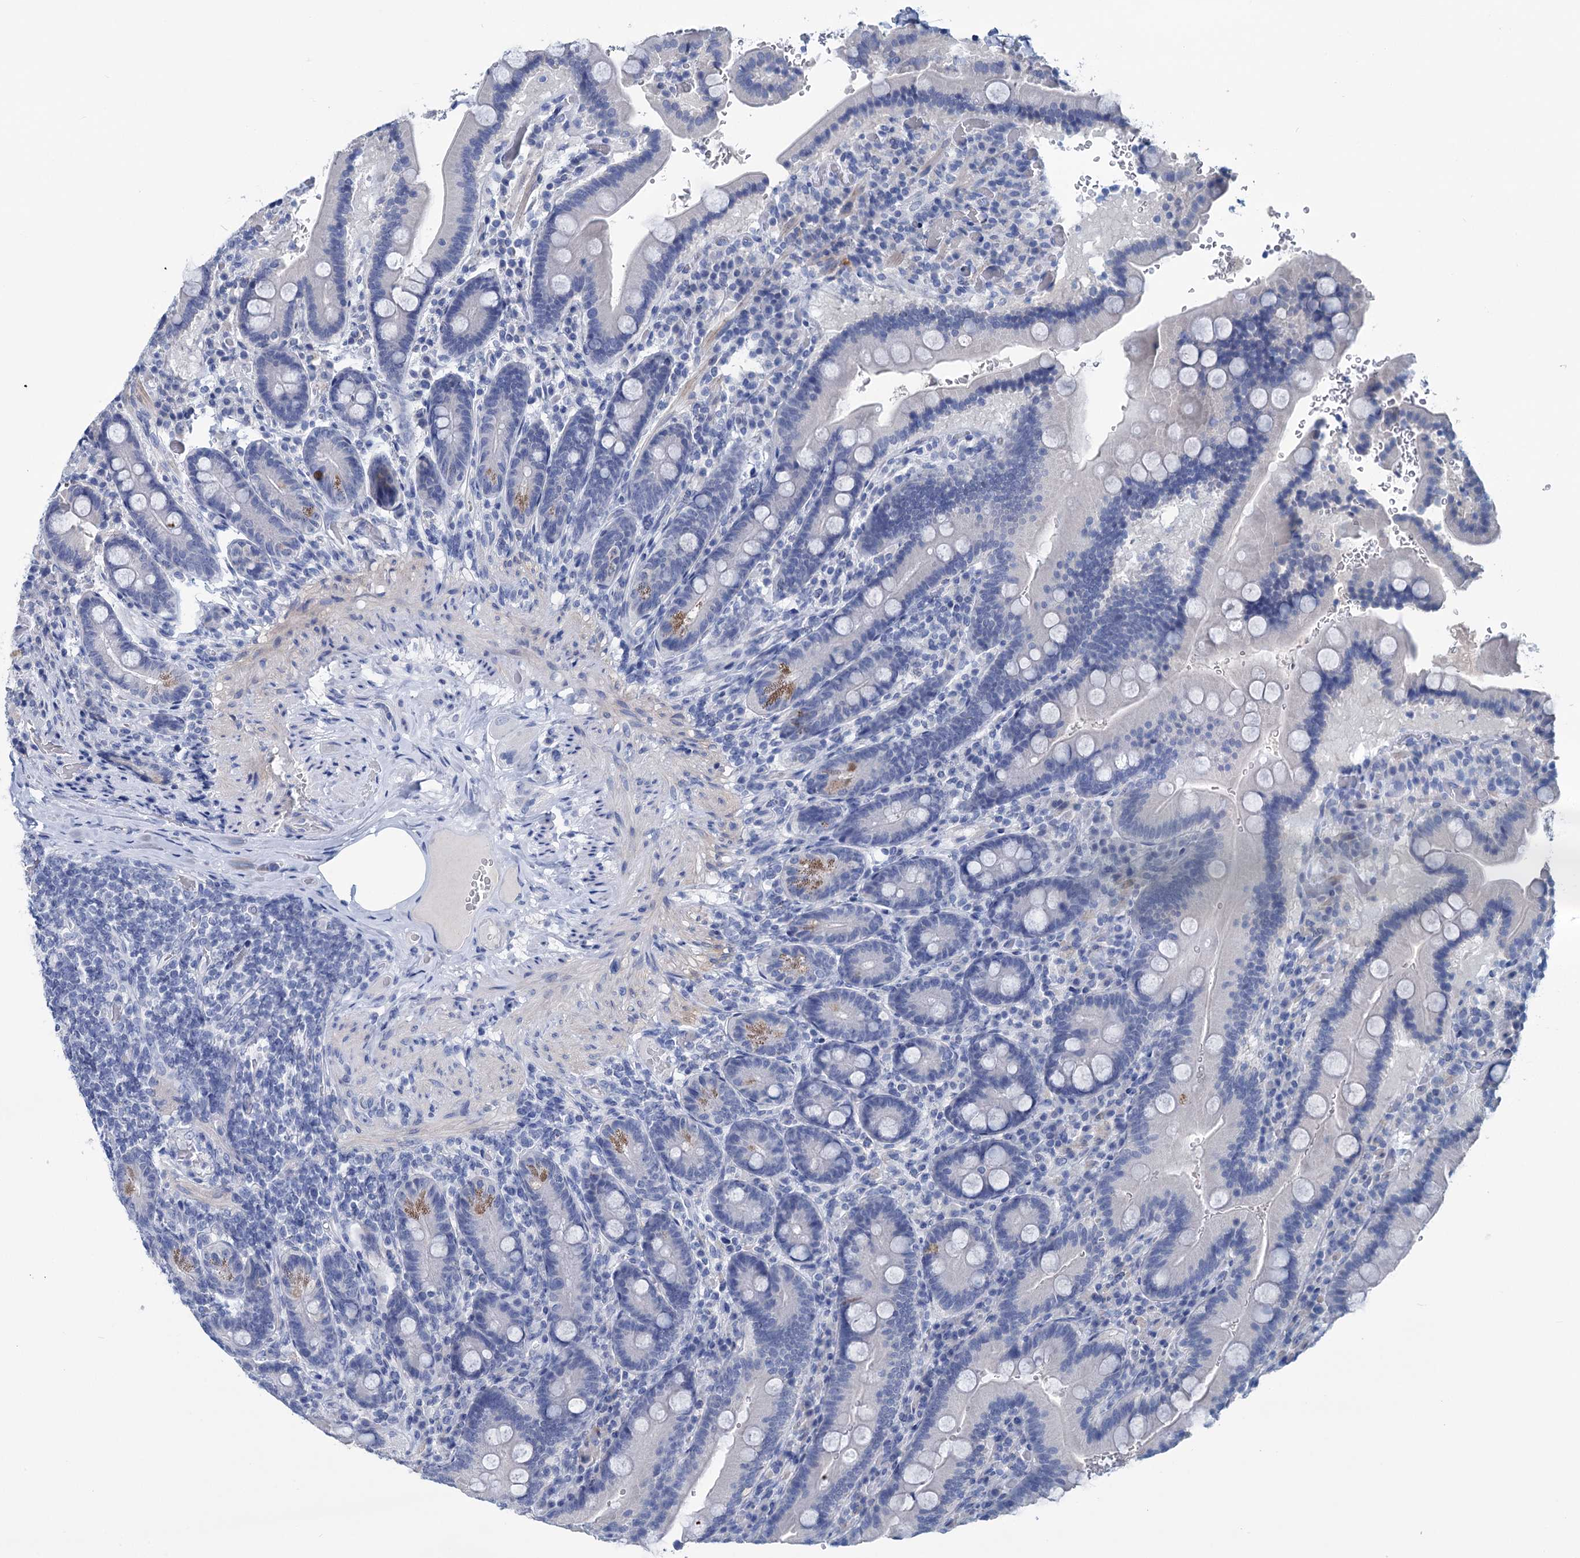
{"staining": {"intensity": "moderate", "quantity": "<25%", "location": "cytoplasmic/membranous"}, "tissue": "duodenum", "cell_type": "Glandular cells", "image_type": "normal", "snomed": [{"axis": "morphology", "description": "Normal tissue, NOS"}, {"axis": "topography", "description": "Duodenum"}], "caption": "Normal duodenum reveals moderate cytoplasmic/membranous positivity in approximately <25% of glandular cells.", "gene": "MYOZ3", "patient": {"sex": "female", "age": 62}}